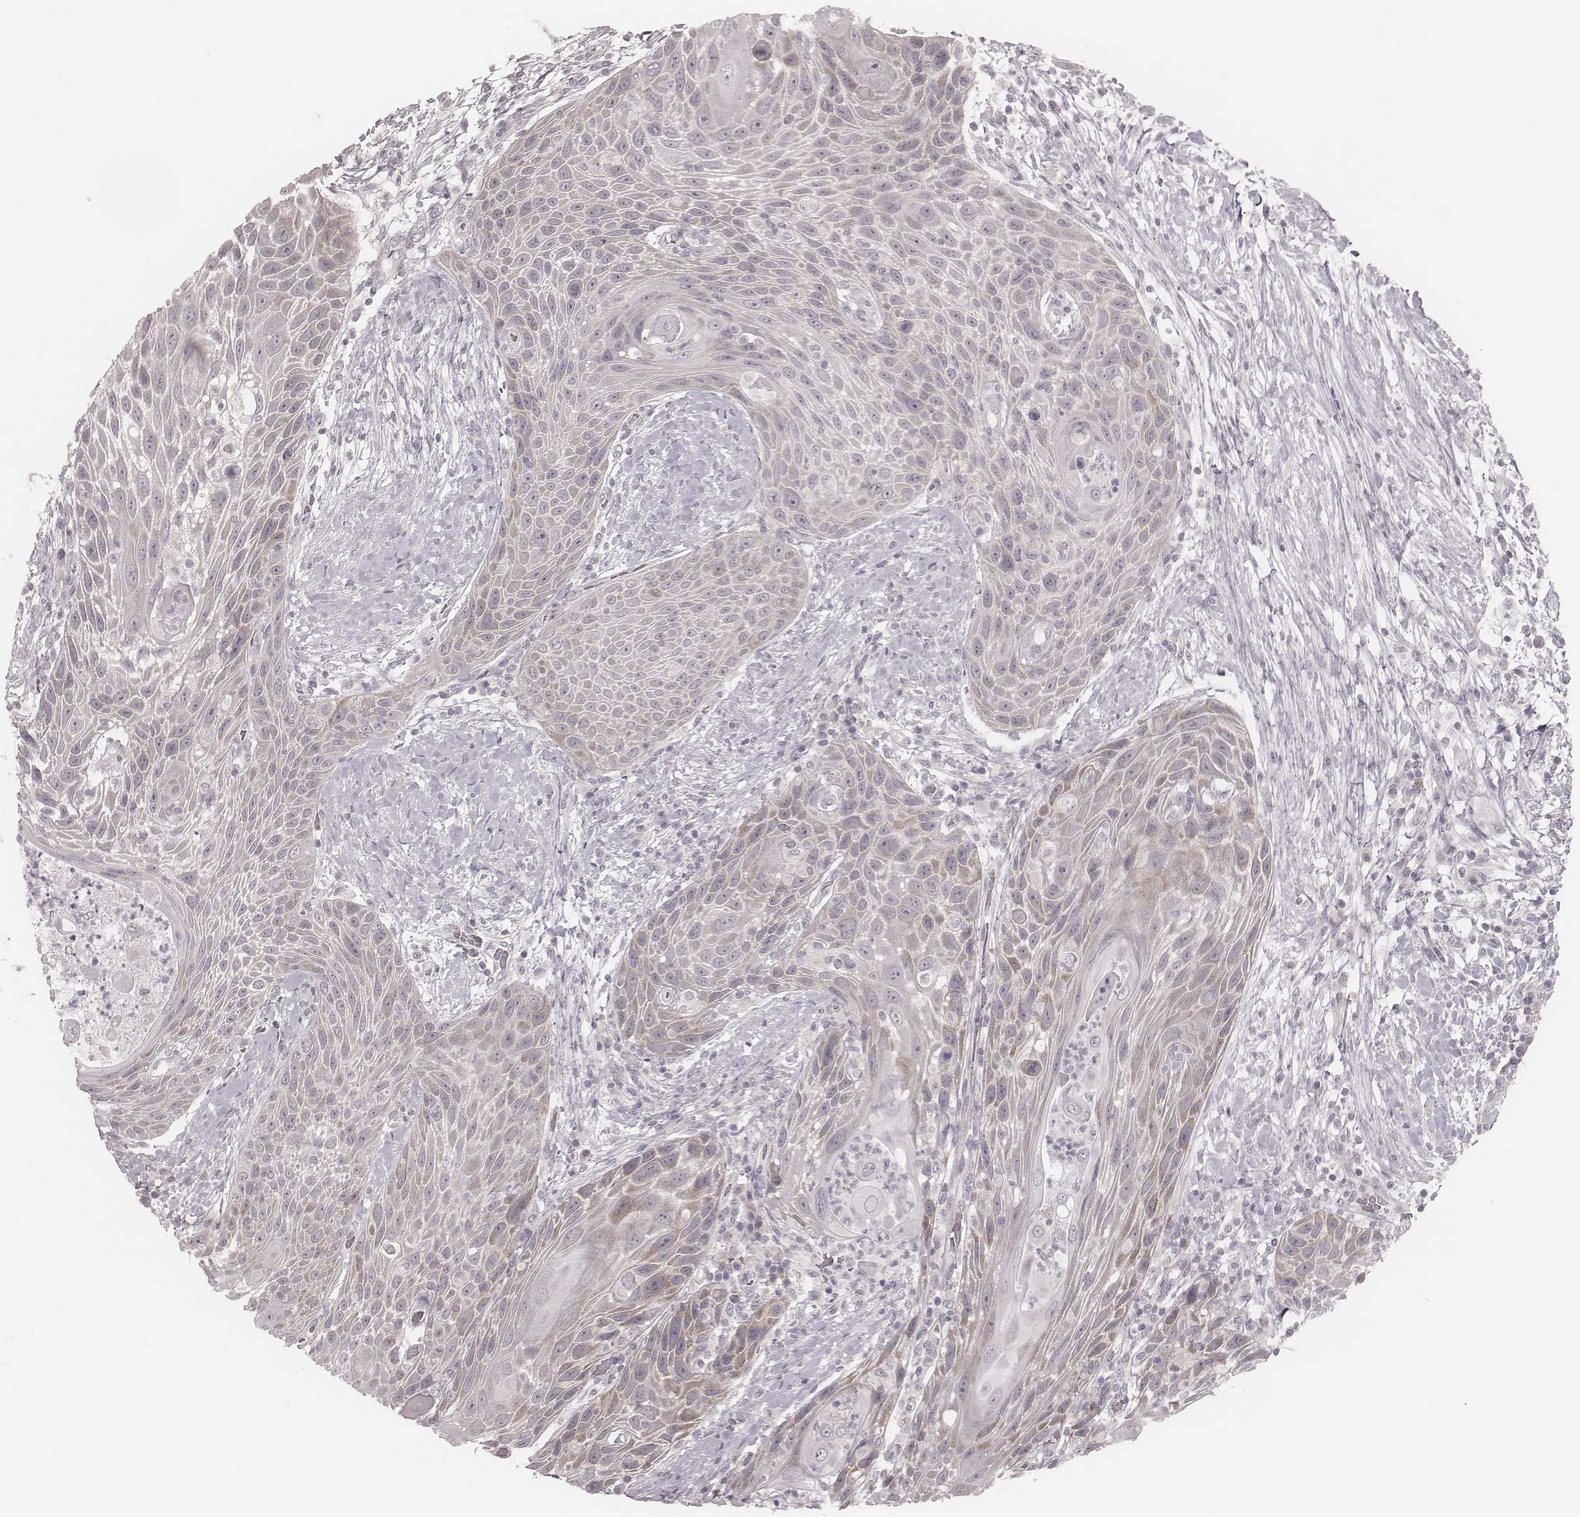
{"staining": {"intensity": "weak", "quantity": "<25%", "location": "cytoplasmic/membranous"}, "tissue": "head and neck cancer", "cell_type": "Tumor cells", "image_type": "cancer", "snomed": [{"axis": "morphology", "description": "Squamous cell carcinoma, NOS"}, {"axis": "topography", "description": "Head-Neck"}], "caption": "Micrograph shows no significant protein staining in tumor cells of squamous cell carcinoma (head and neck). Brightfield microscopy of immunohistochemistry stained with DAB (brown) and hematoxylin (blue), captured at high magnification.", "gene": "ACACB", "patient": {"sex": "male", "age": 69}}